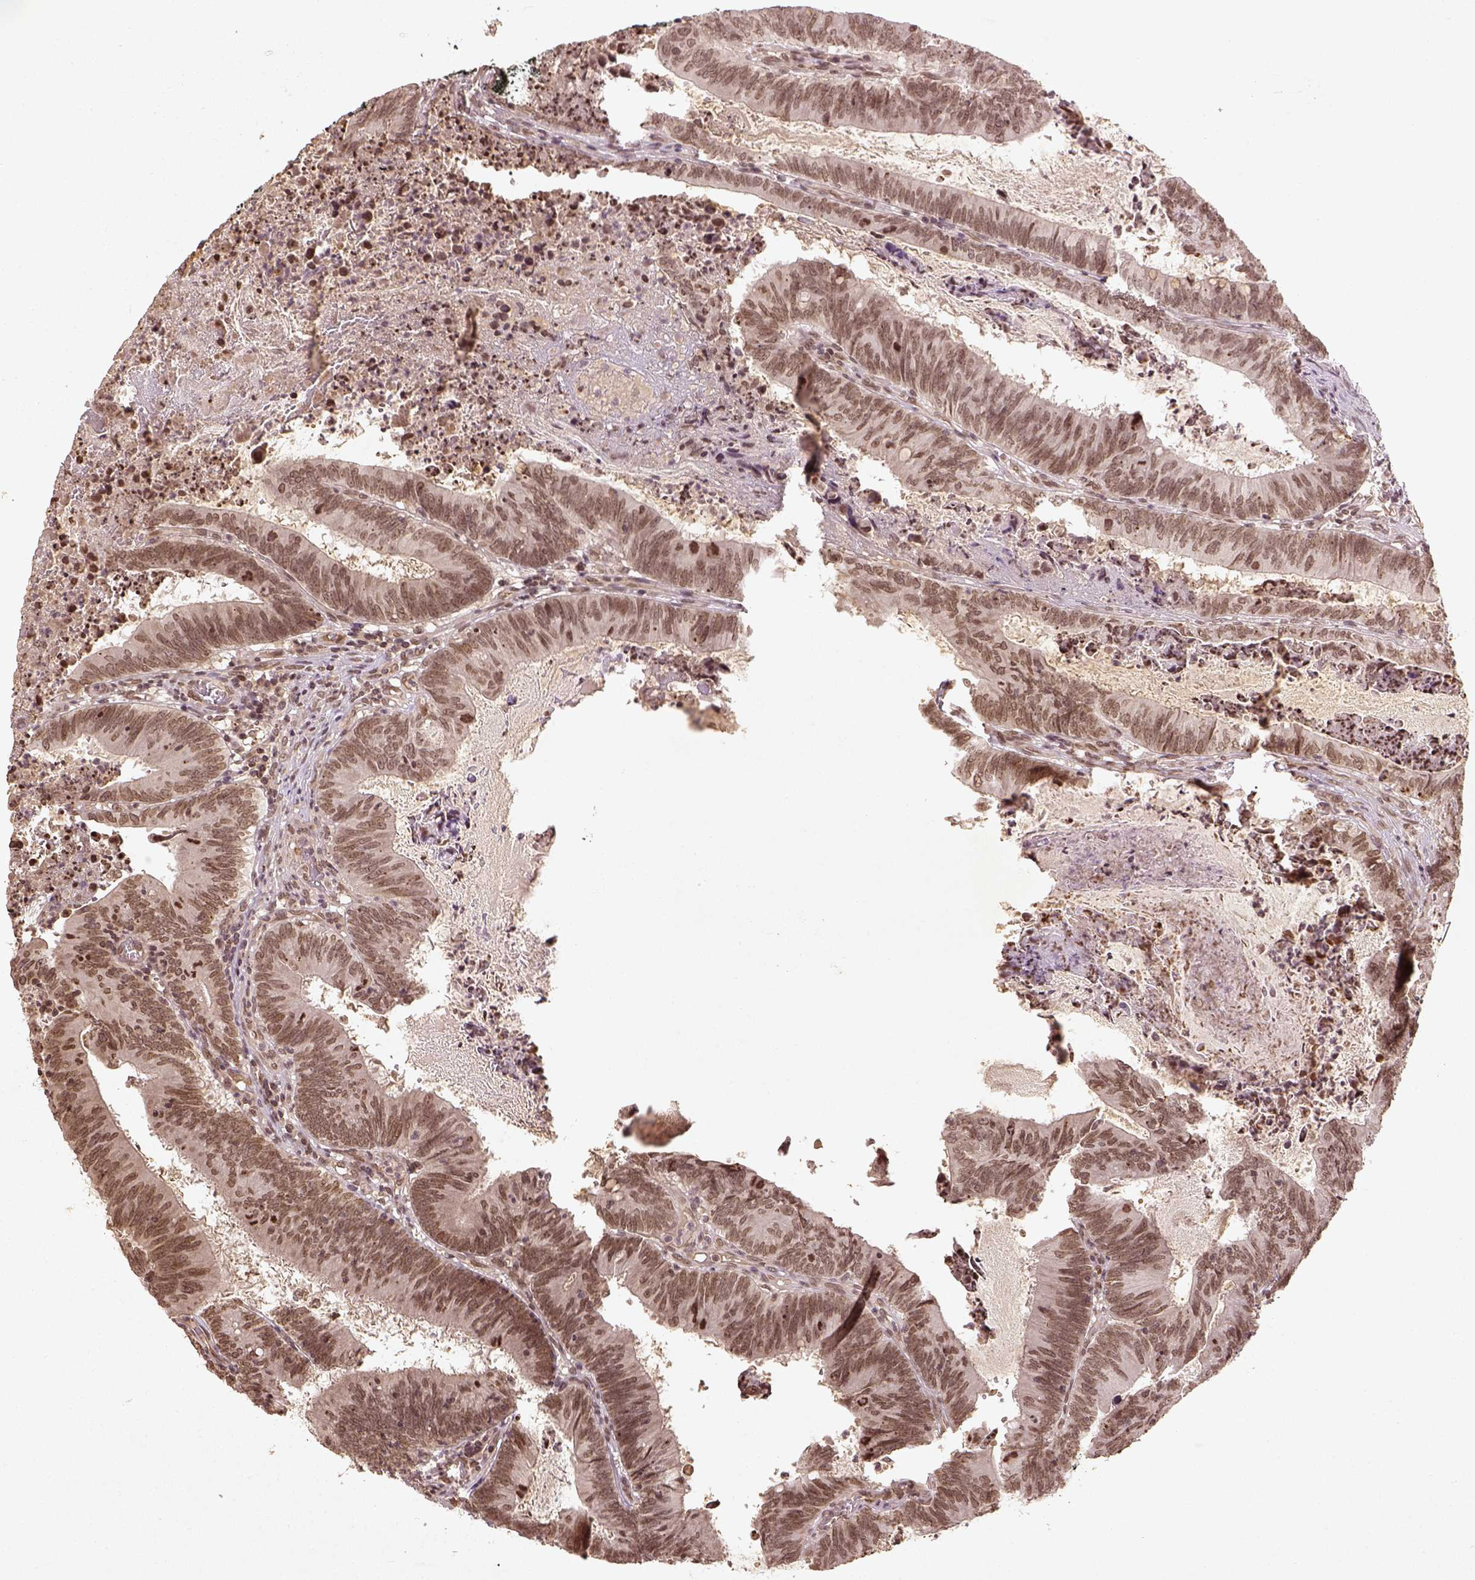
{"staining": {"intensity": "moderate", "quantity": ">75%", "location": "nuclear"}, "tissue": "colorectal cancer", "cell_type": "Tumor cells", "image_type": "cancer", "snomed": [{"axis": "morphology", "description": "Adenocarcinoma, NOS"}, {"axis": "topography", "description": "Colon"}], "caption": "Protein analysis of colorectal cancer tissue demonstrates moderate nuclear positivity in about >75% of tumor cells.", "gene": "BANF1", "patient": {"sex": "female", "age": 70}}